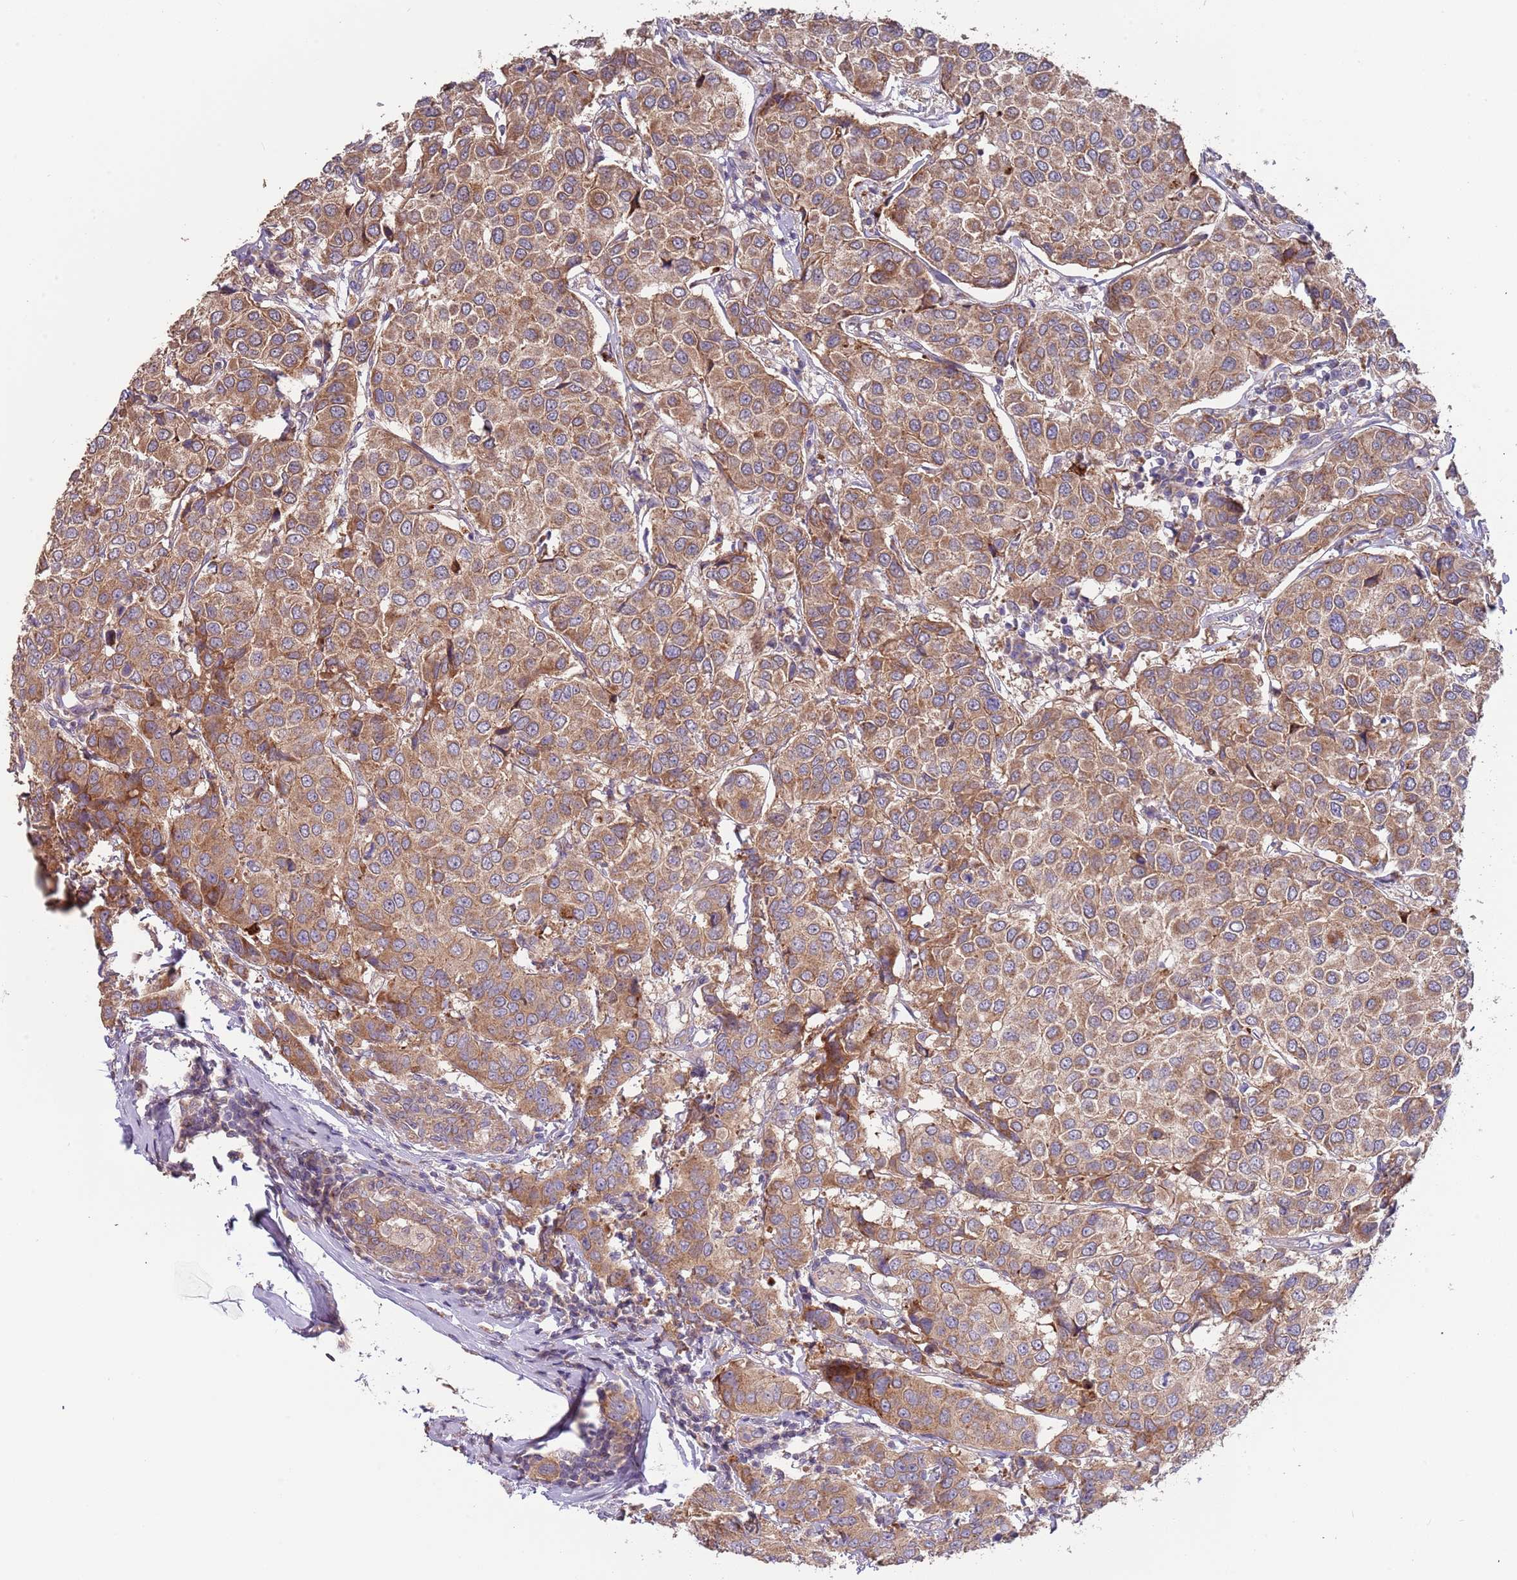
{"staining": {"intensity": "moderate", "quantity": ">75%", "location": "cytoplasmic/membranous"}, "tissue": "breast cancer", "cell_type": "Tumor cells", "image_type": "cancer", "snomed": [{"axis": "morphology", "description": "Duct carcinoma"}, {"axis": "topography", "description": "Breast"}], "caption": "Breast invasive ductal carcinoma stained with immunohistochemistry reveals moderate cytoplasmic/membranous staining in approximately >75% of tumor cells.", "gene": "ABCC10", "patient": {"sex": "female", "age": 55}}